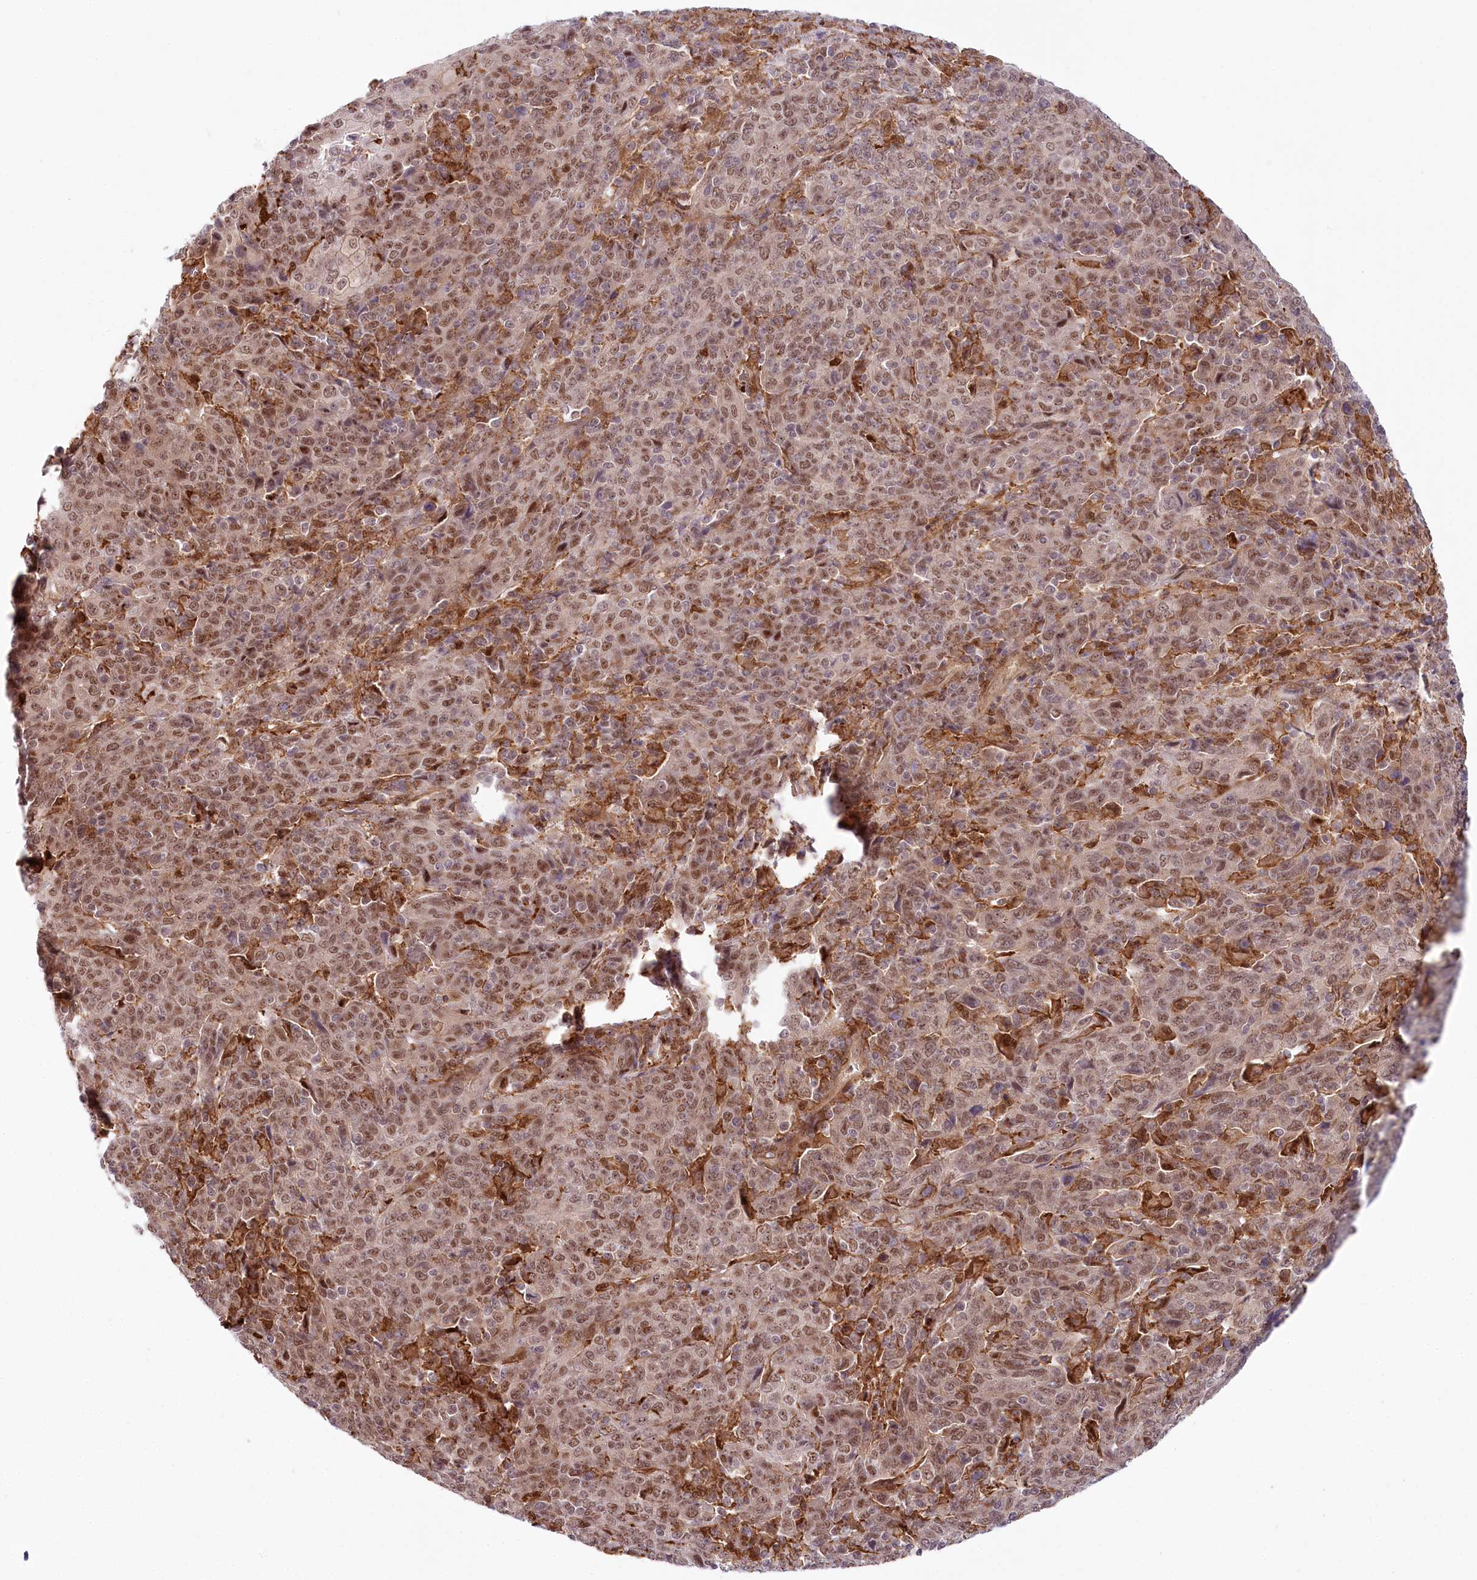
{"staining": {"intensity": "moderate", "quantity": ">75%", "location": "nuclear"}, "tissue": "cervical cancer", "cell_type": "Tumor cells", "image_type": "cancer", "snomed": [{"axis": "morphology", "description": "Squamous cell carcinoma, NOS"}, {"axis": "topography", "description": "Cervix"}], "caption": "Moderate nuclear protein positivity is appreciated in approximately >75% of tumor cells in cervical cancer. Immunohistochemistry (ihc) stains the protein in brown and the nuclei are stained blue.", "gene": "TUBGCP2", "patient": {"sex": "female", "age": 67}}